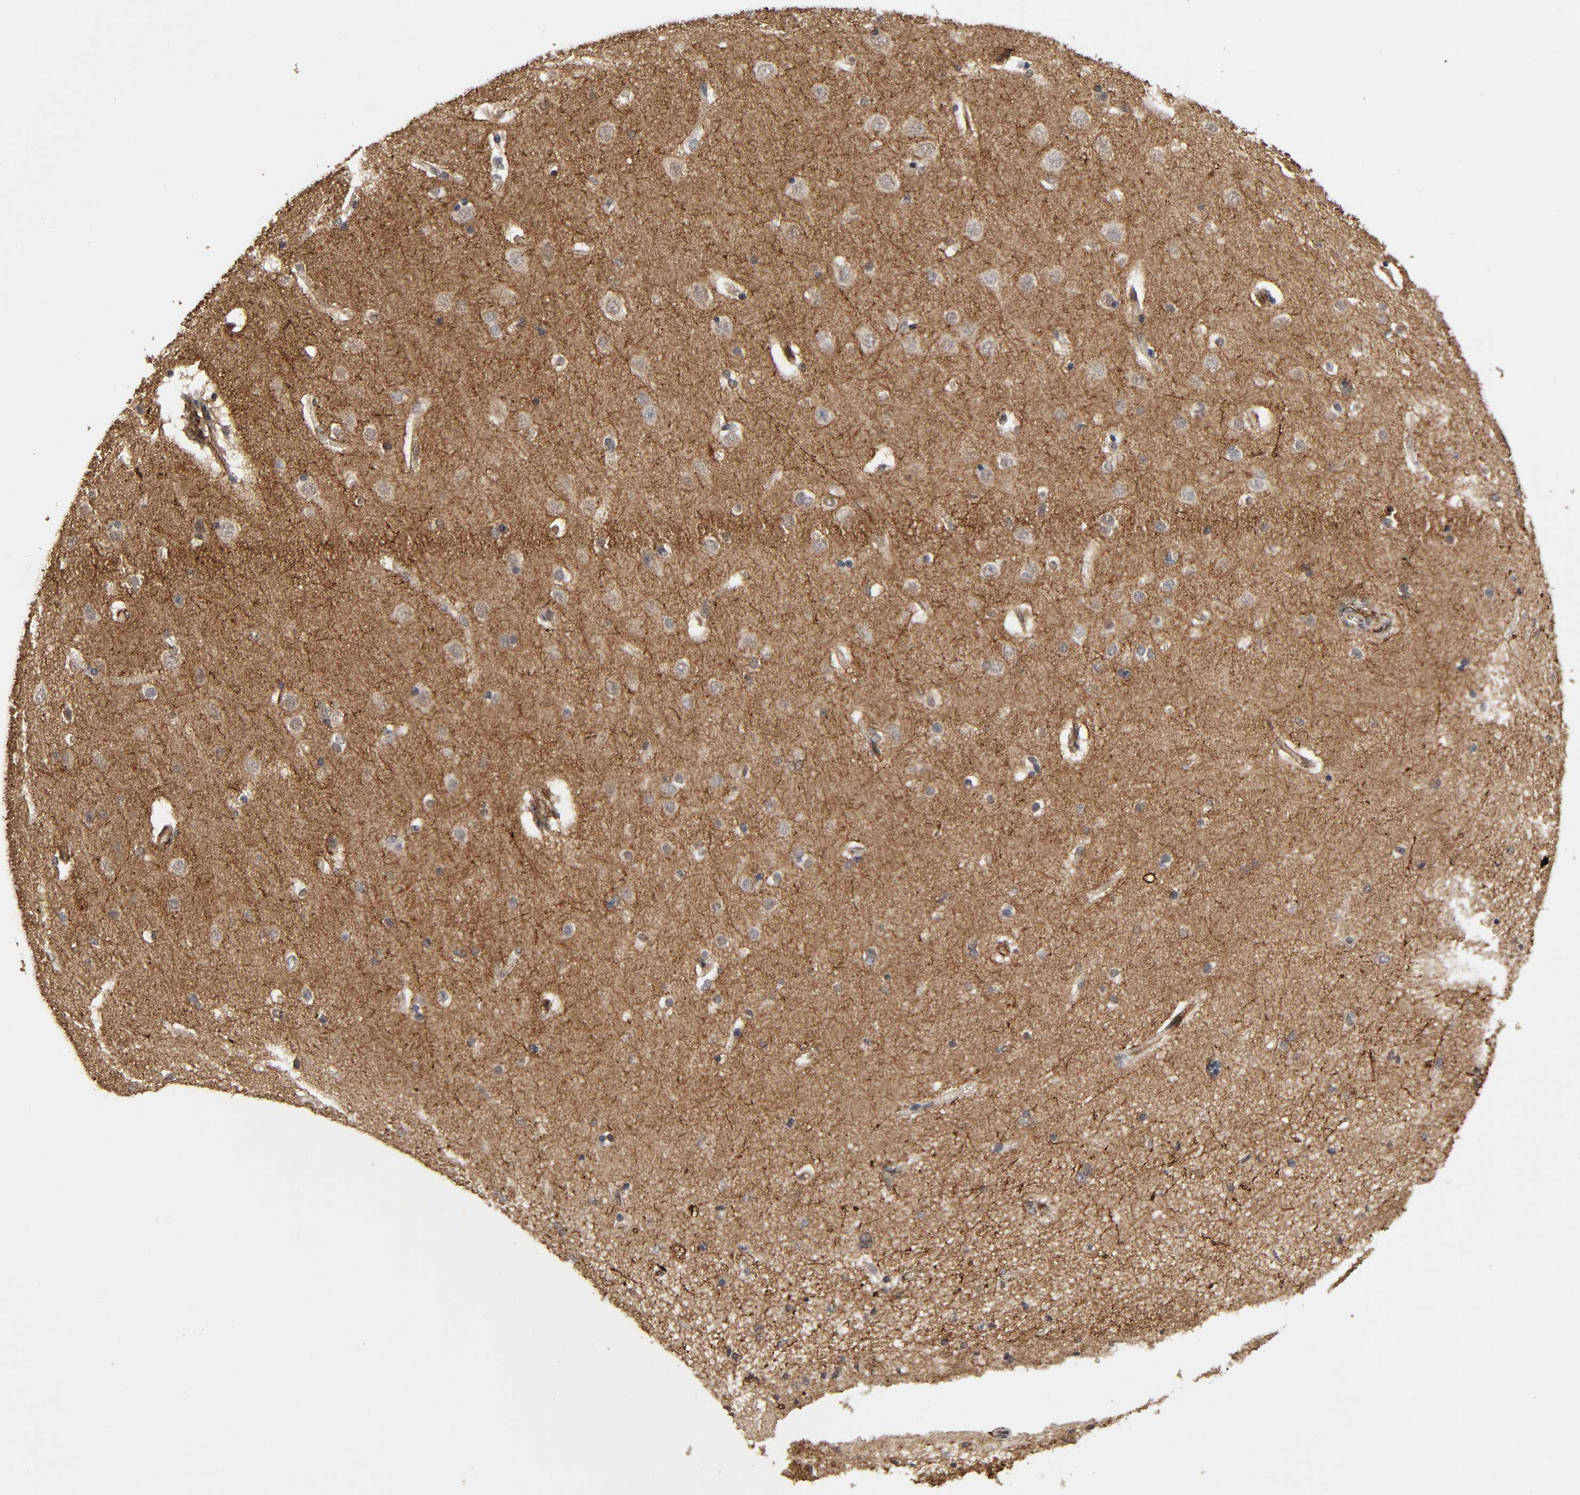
{"staining": {"intensity": "moderate", "quantity": ">75%", "location": "cytoplasmic/membranous"}, "tissue": "cerebral cortex", "cell_type": "Endothelial cells", "image_type": "normal", "snomed": [{"axis": "morphology", "description": "Normal tissue, NOS"}, {"axis": "topography", "description": "Cerebral cortex"}], "caption": "IHC histopathology image of normal cerebral cortex: human cerebral cortex stained using immunohistochemistry (IHC) displays medium levels of moderate protein expression localized specifically in the cytoplasmic/membranous of endothelial cells, appearing as a cytoplasmic/membranous brown color.", "gene": "AHNAK2", "patient": {"sex": "female", "age": 54}}